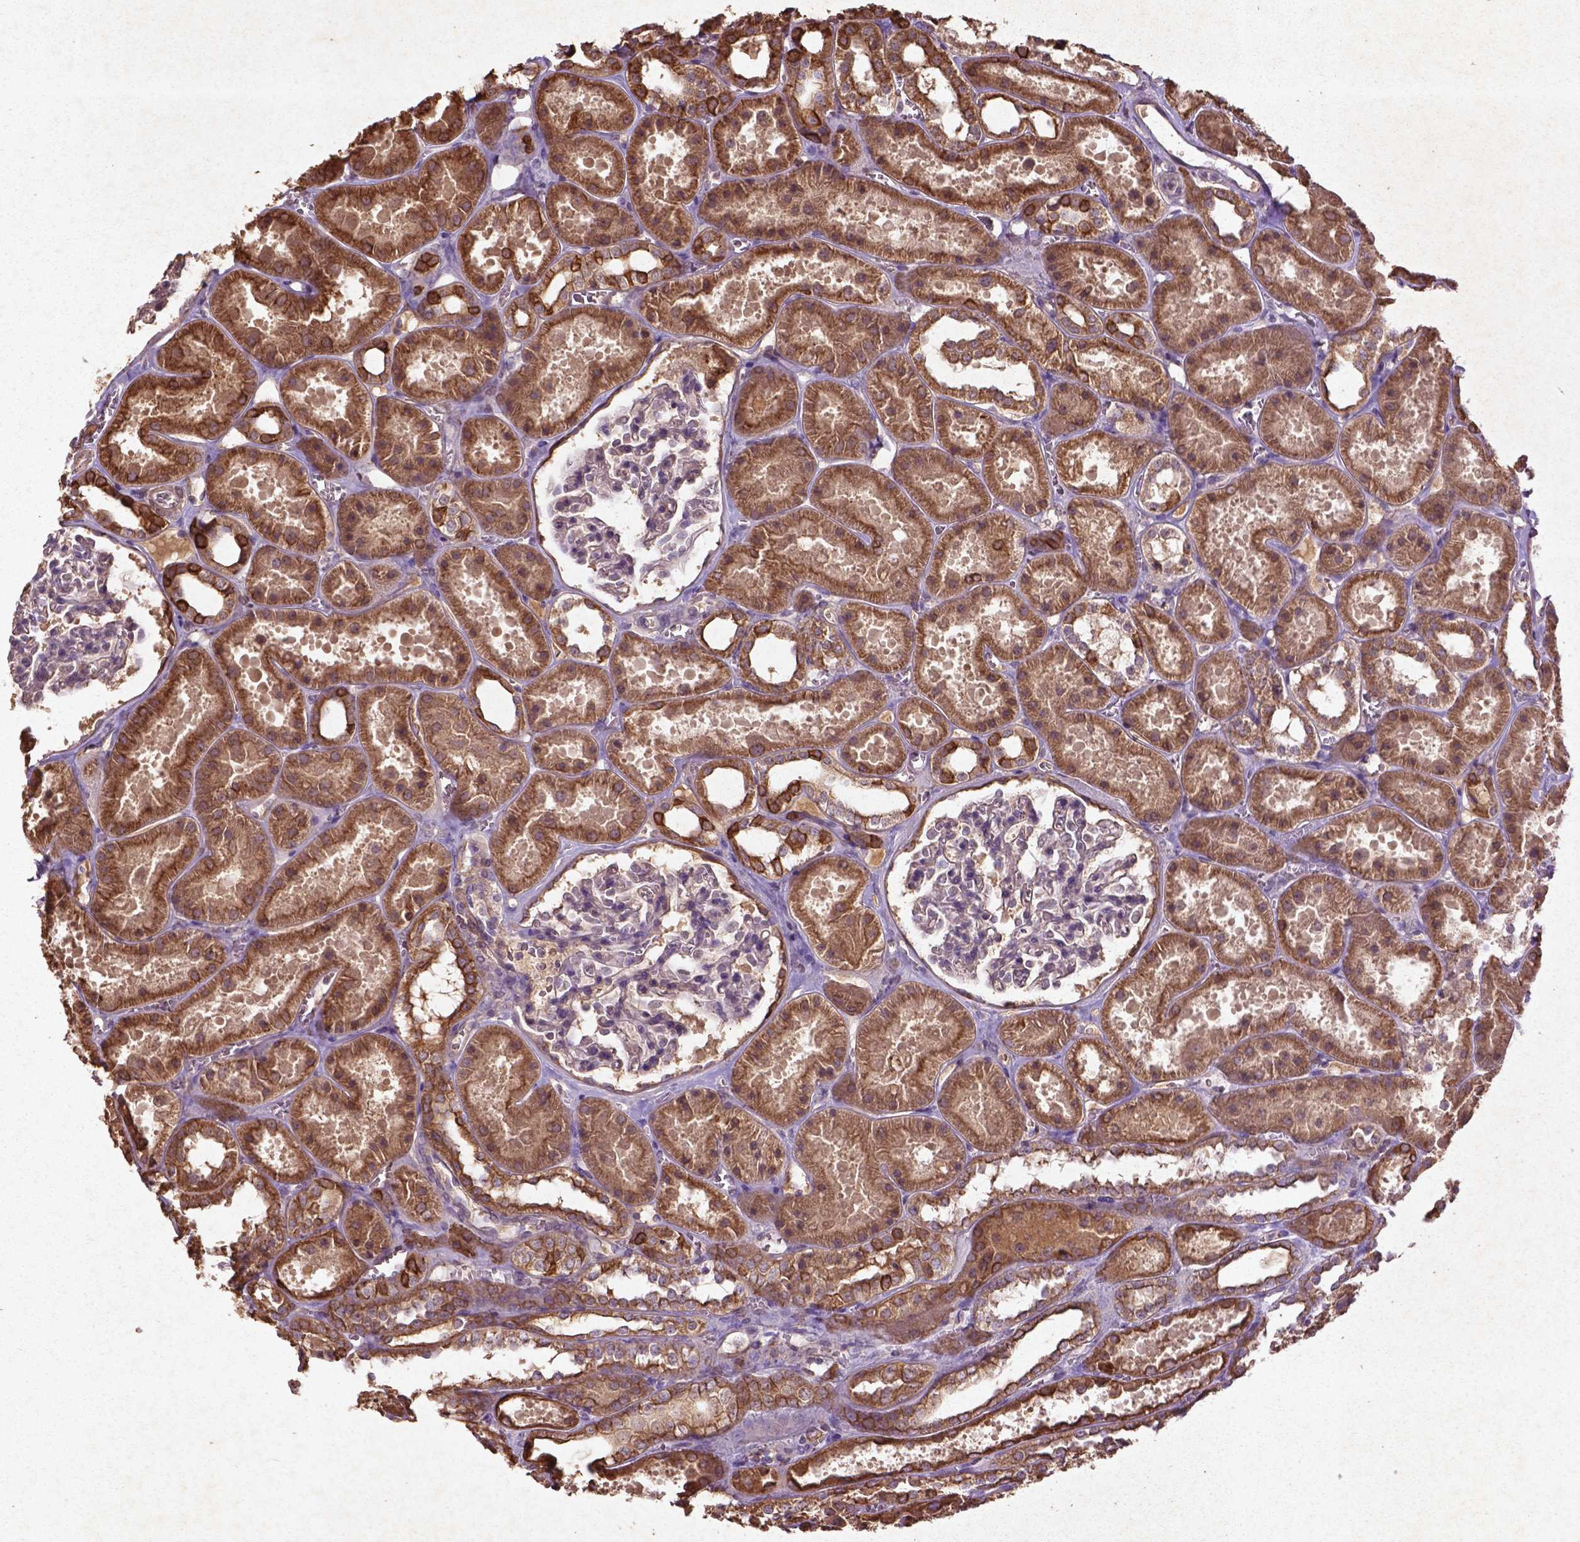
{"staining": {"intensity": "negative", "quantity": "none", "location": "none"}, "tissue": "kidney", "cell_type": "Cells in glomeruli", "image_type": "normal", "snomed": [{"axis": "morphology", "description": "Normal tissue, NOS"}, {"axis": "topography", "description": "Kidney"}], "caption": "This is a photomicrograph of immunohistochemistry staining of benign kidney, which shows no positivity in cells in glomeruli.", "gene": "COQ2", "patient": {"sex": "female", "age": 41}}